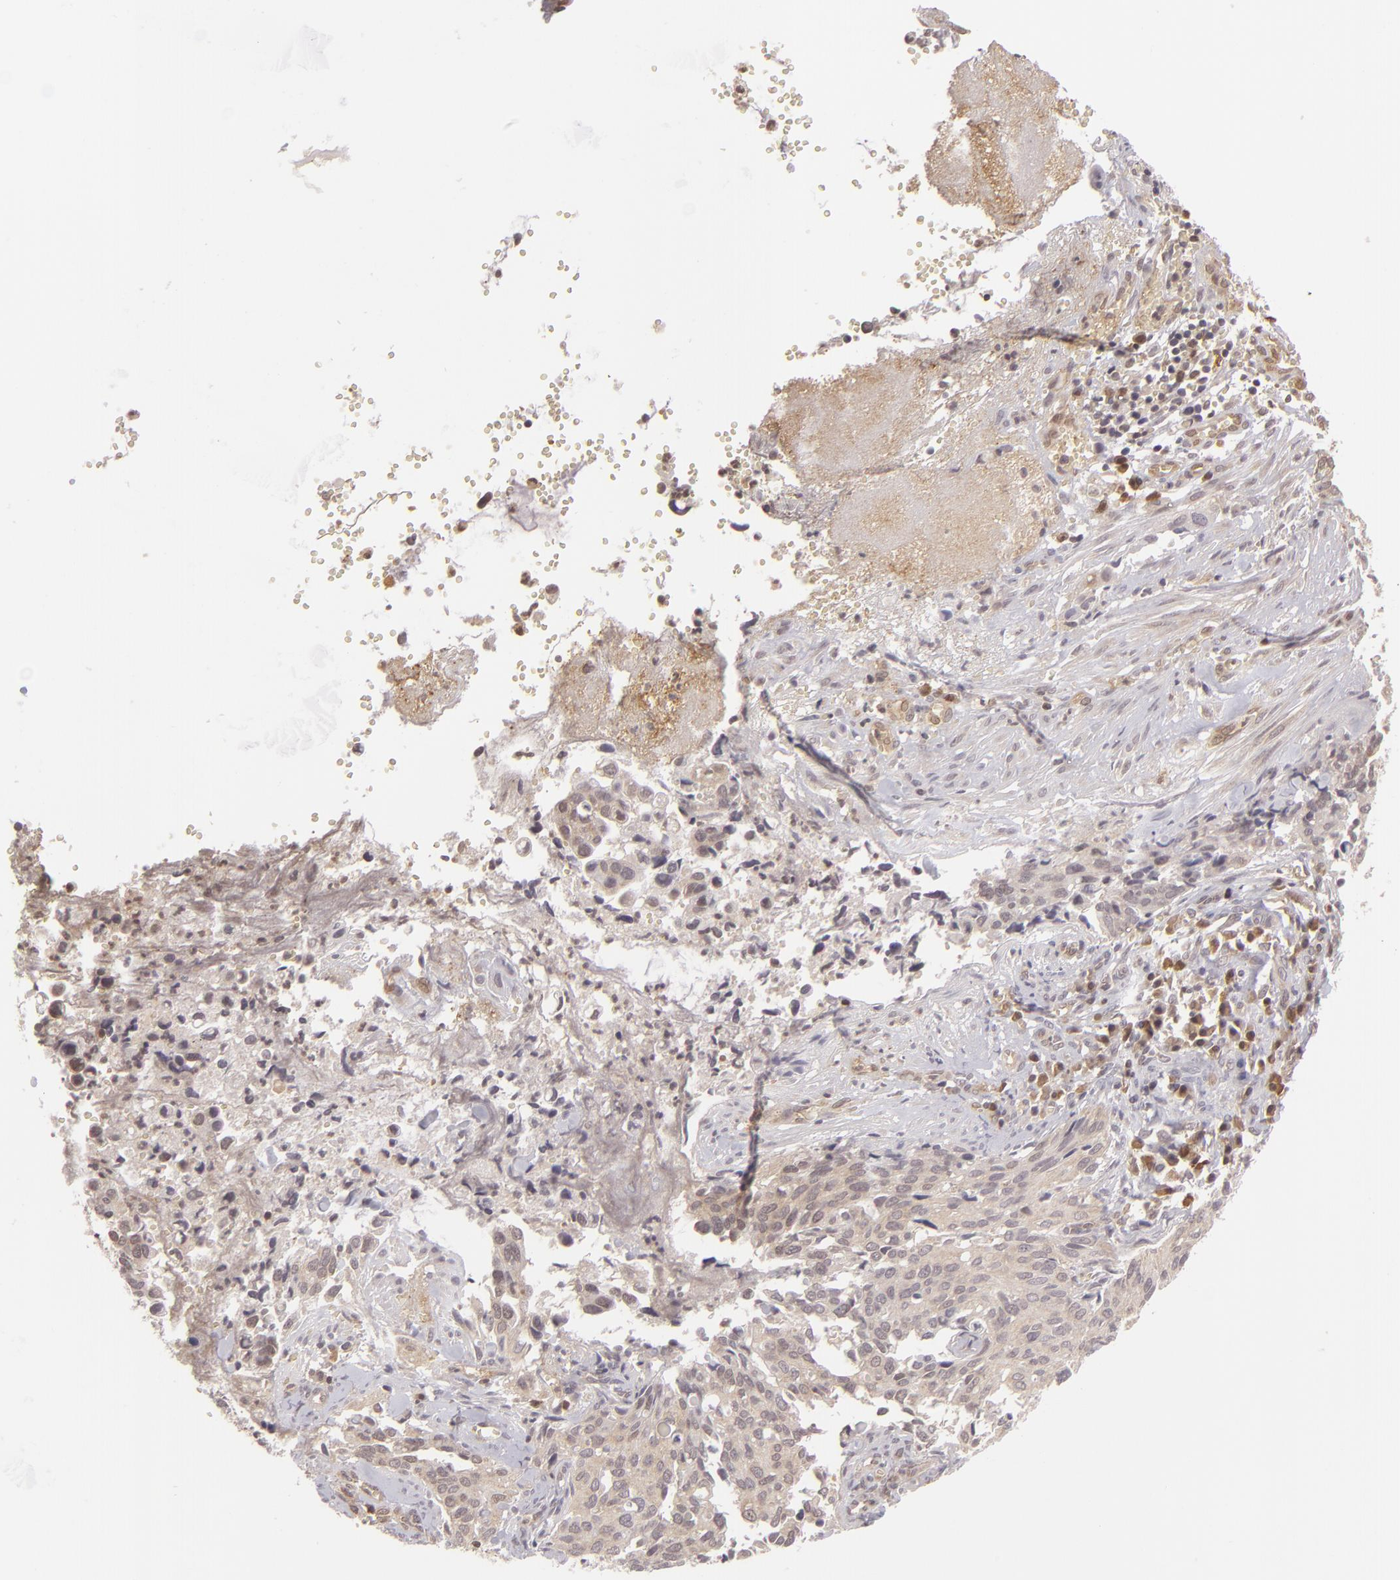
{"staining": {"intensity": "moderate", "quantity": ">75%", "location": "cytoplasmic/membranous,nuclear"}, "tissue": "cervical cancer", "cell_type": "Tumor cells", "image_type": "cancer", "snomed": [{"axis": "morphology", "description": "Normal tissue, NOS"}, {"axis": "morphology", "description": "Squamous cell carcinoma, NOS"}, {"axis": "topography", "description": "Cervix"}], "caption": "Cervical squamous cell carcinoma was stained to show a protein in brown. There is medium levels of moderate cytoplasmic/membranous and nuclear expression in about >75% of tumor cells. (Brightfield microscopy of DAB IHC at high magnification).", "gene": "ZBTB33", "patient": {"sex": "female", "age": 45}}